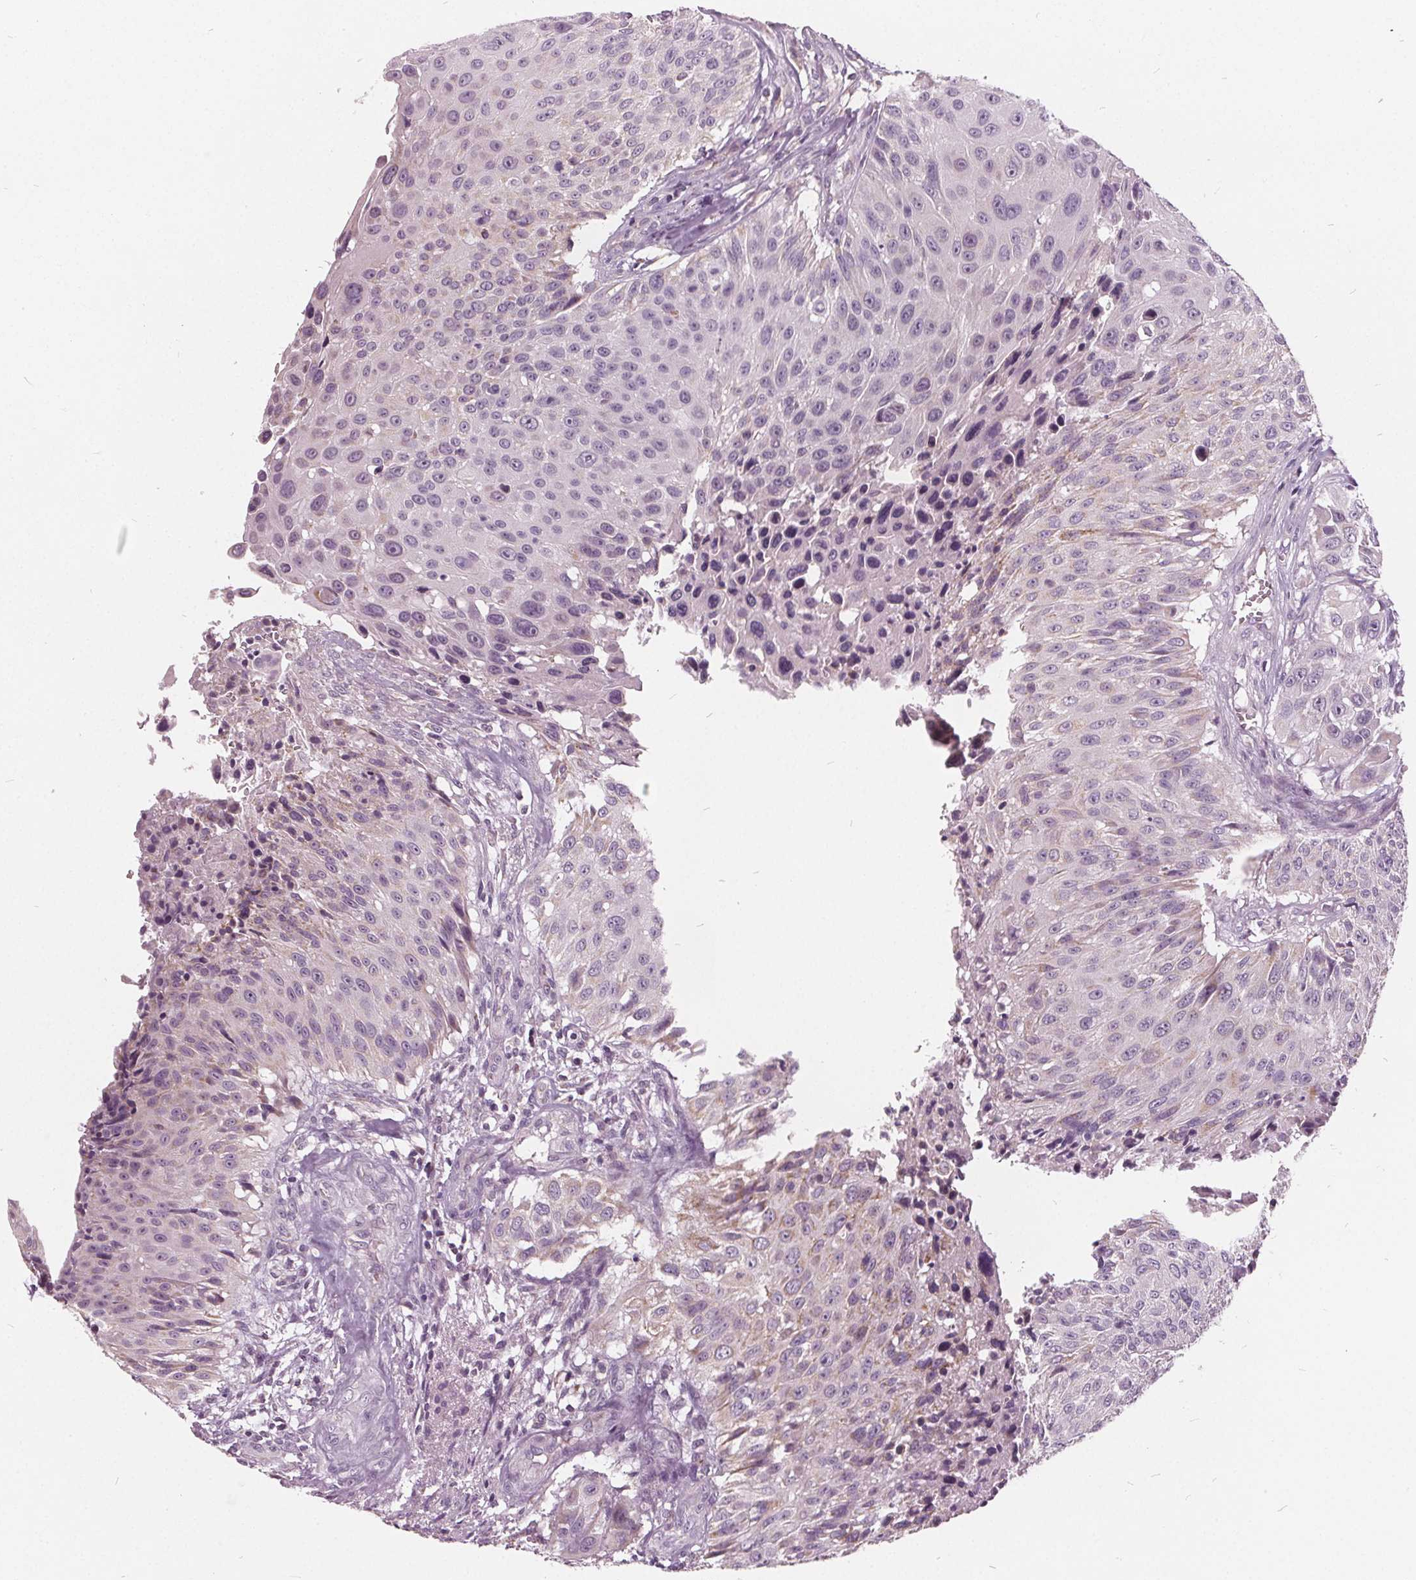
{"staining": {"intensity": "negative", "quantity": "none", "location": "none"}, "tissue": "urothelial cancer", "cell_type": "Tumor cells", "image_type": "cancer", "snomed": [{"axis": "morphology", "description": "Urothelial carcinoma, NOS"}, {"axis": "topography", "description": "Urinary bladder"}], "caption": "There is no significant positivity in tumor cells of transitional cell carcinoma.", "gene": "ECI2", "patient": {"sex": "male", "age": 55}}